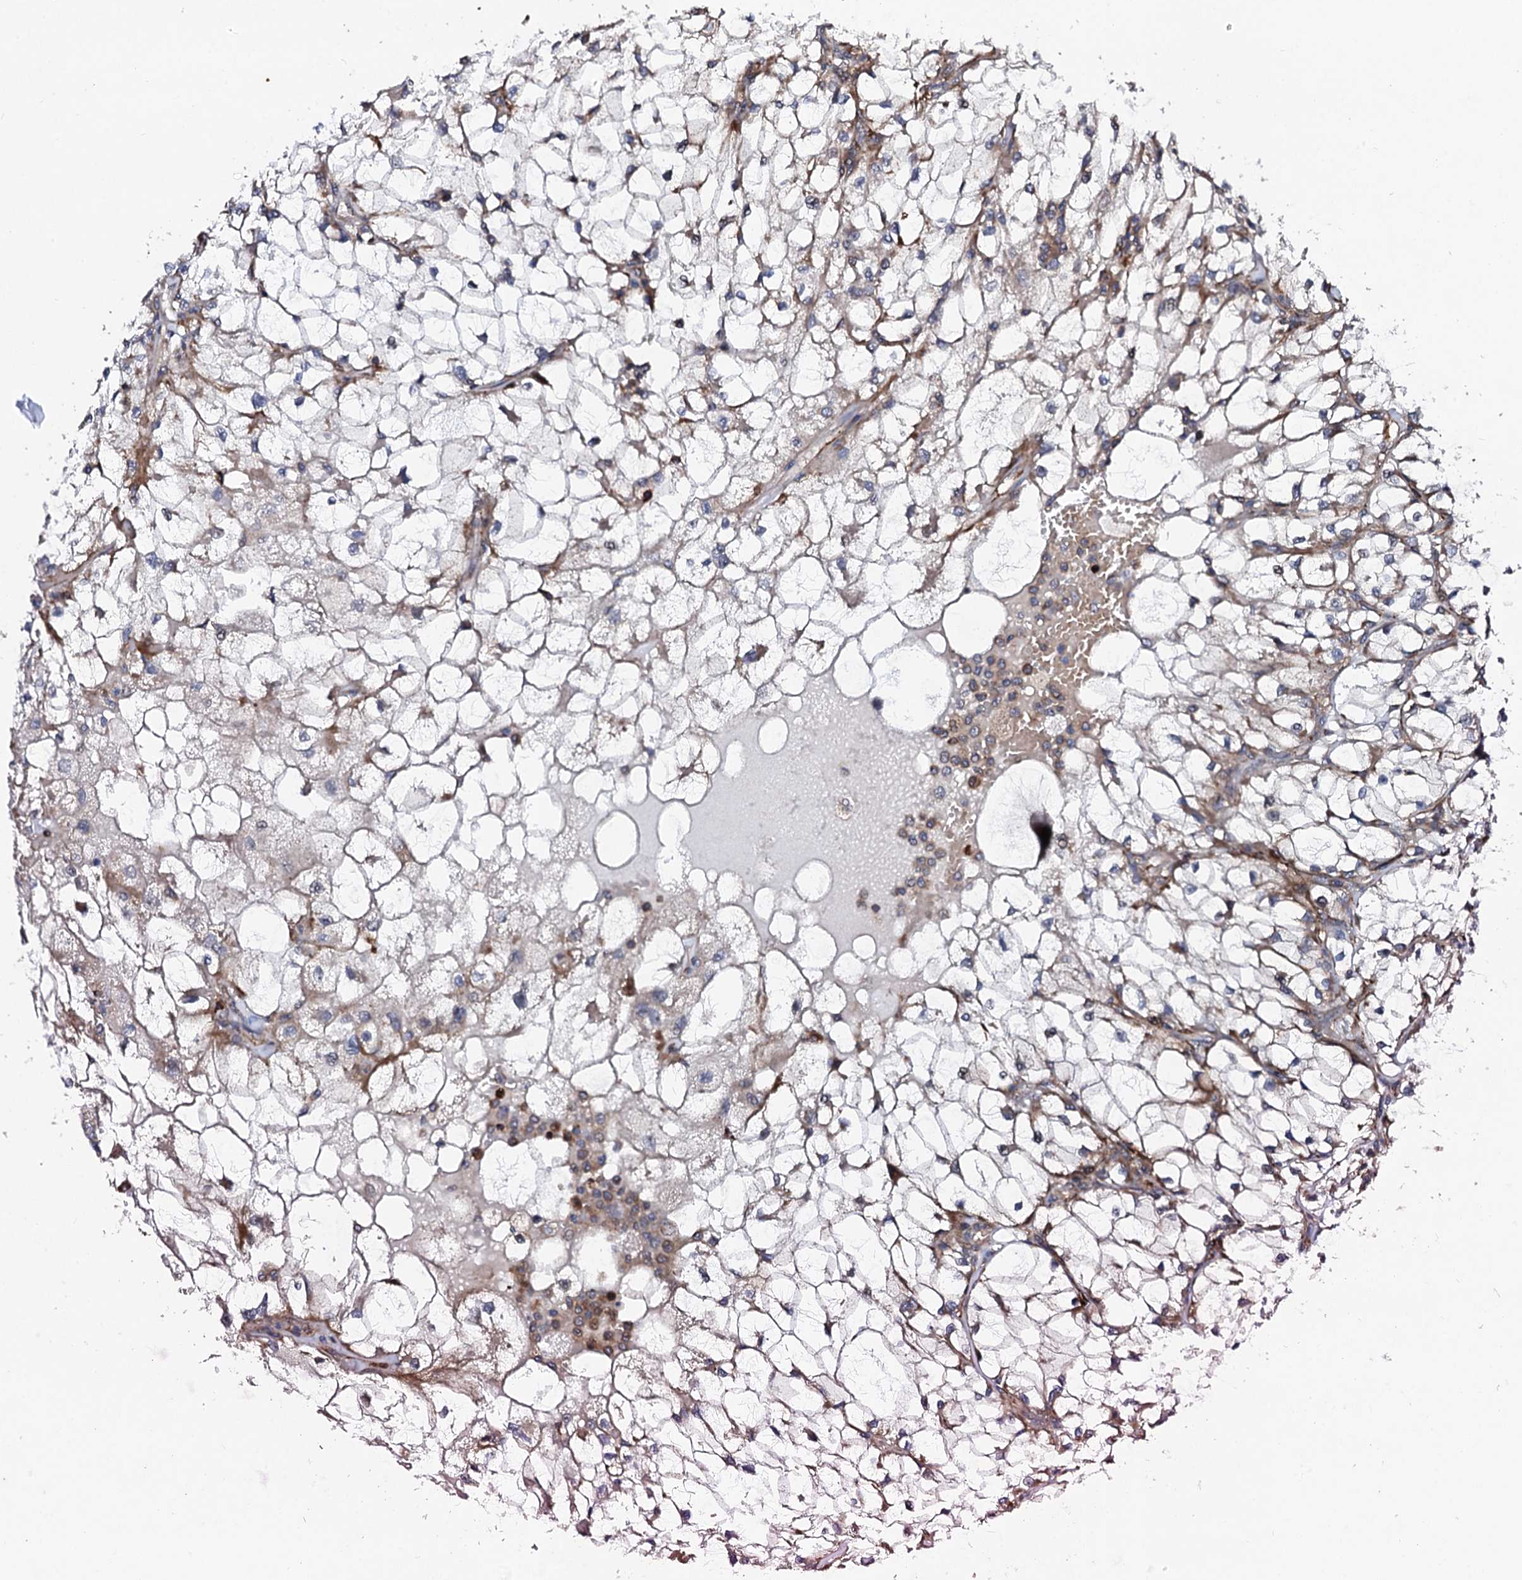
{"staining": {"intensity": "moderate", "quantity": "<25%", "location": "cytoplasmic/membranous"}, "tissue": "renal cancer", "cell_type": "Tumor cells", "image_type": "cancer", "snomed": [{"axis": "morphology", "description": "Adenocarcinoma, NOS"}, {"axis": "topography", "description": "Kidney"}], "caption": "Immunohistochemical staining of renal cancer (adenocarcinoma) reveals moderate cytoplasmic/membranous protein positivity in approximately <25% of tumor cells.", "gene": "GTPBP4", "patient": {"sex": "female", "age": 69}}